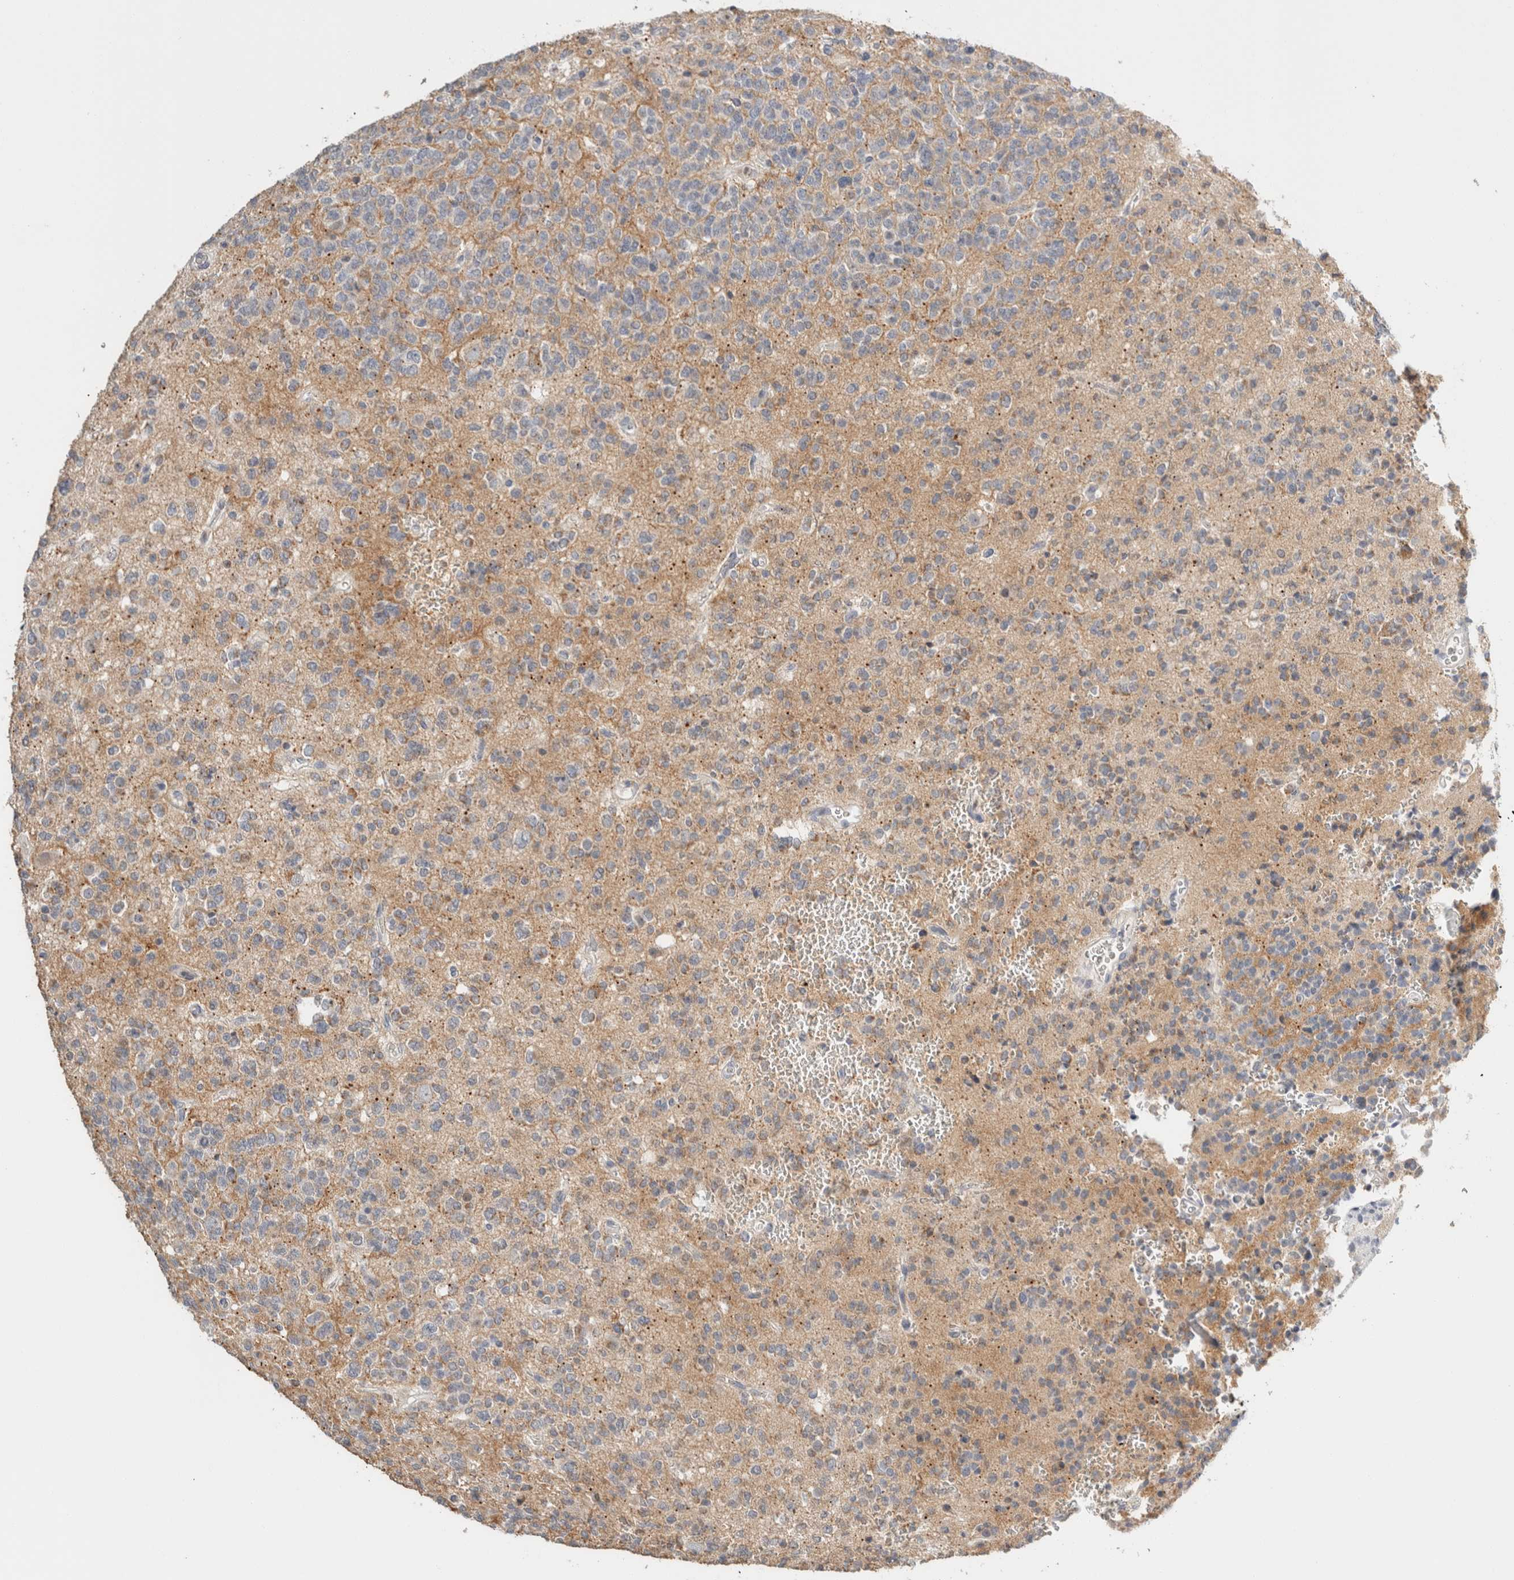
{"staining": {"intensity": "negative", "quantity": "none", "location": "none"}, "tissue": "glioma", "cell_type": "Tumor cells", "image_type": "cancer", "snomed": [{"axis": "morphology", "description": "Glioma, malignant, Low grade"}, {"axis": "topography", "description": "Brain"}], "caption": "Immunohistochemical staining of human malignant glioma (low-grade) shows no significant positivity in tumor cells.", "gene": "CRAT", "patient": {"sex": "male", "age": 38}}